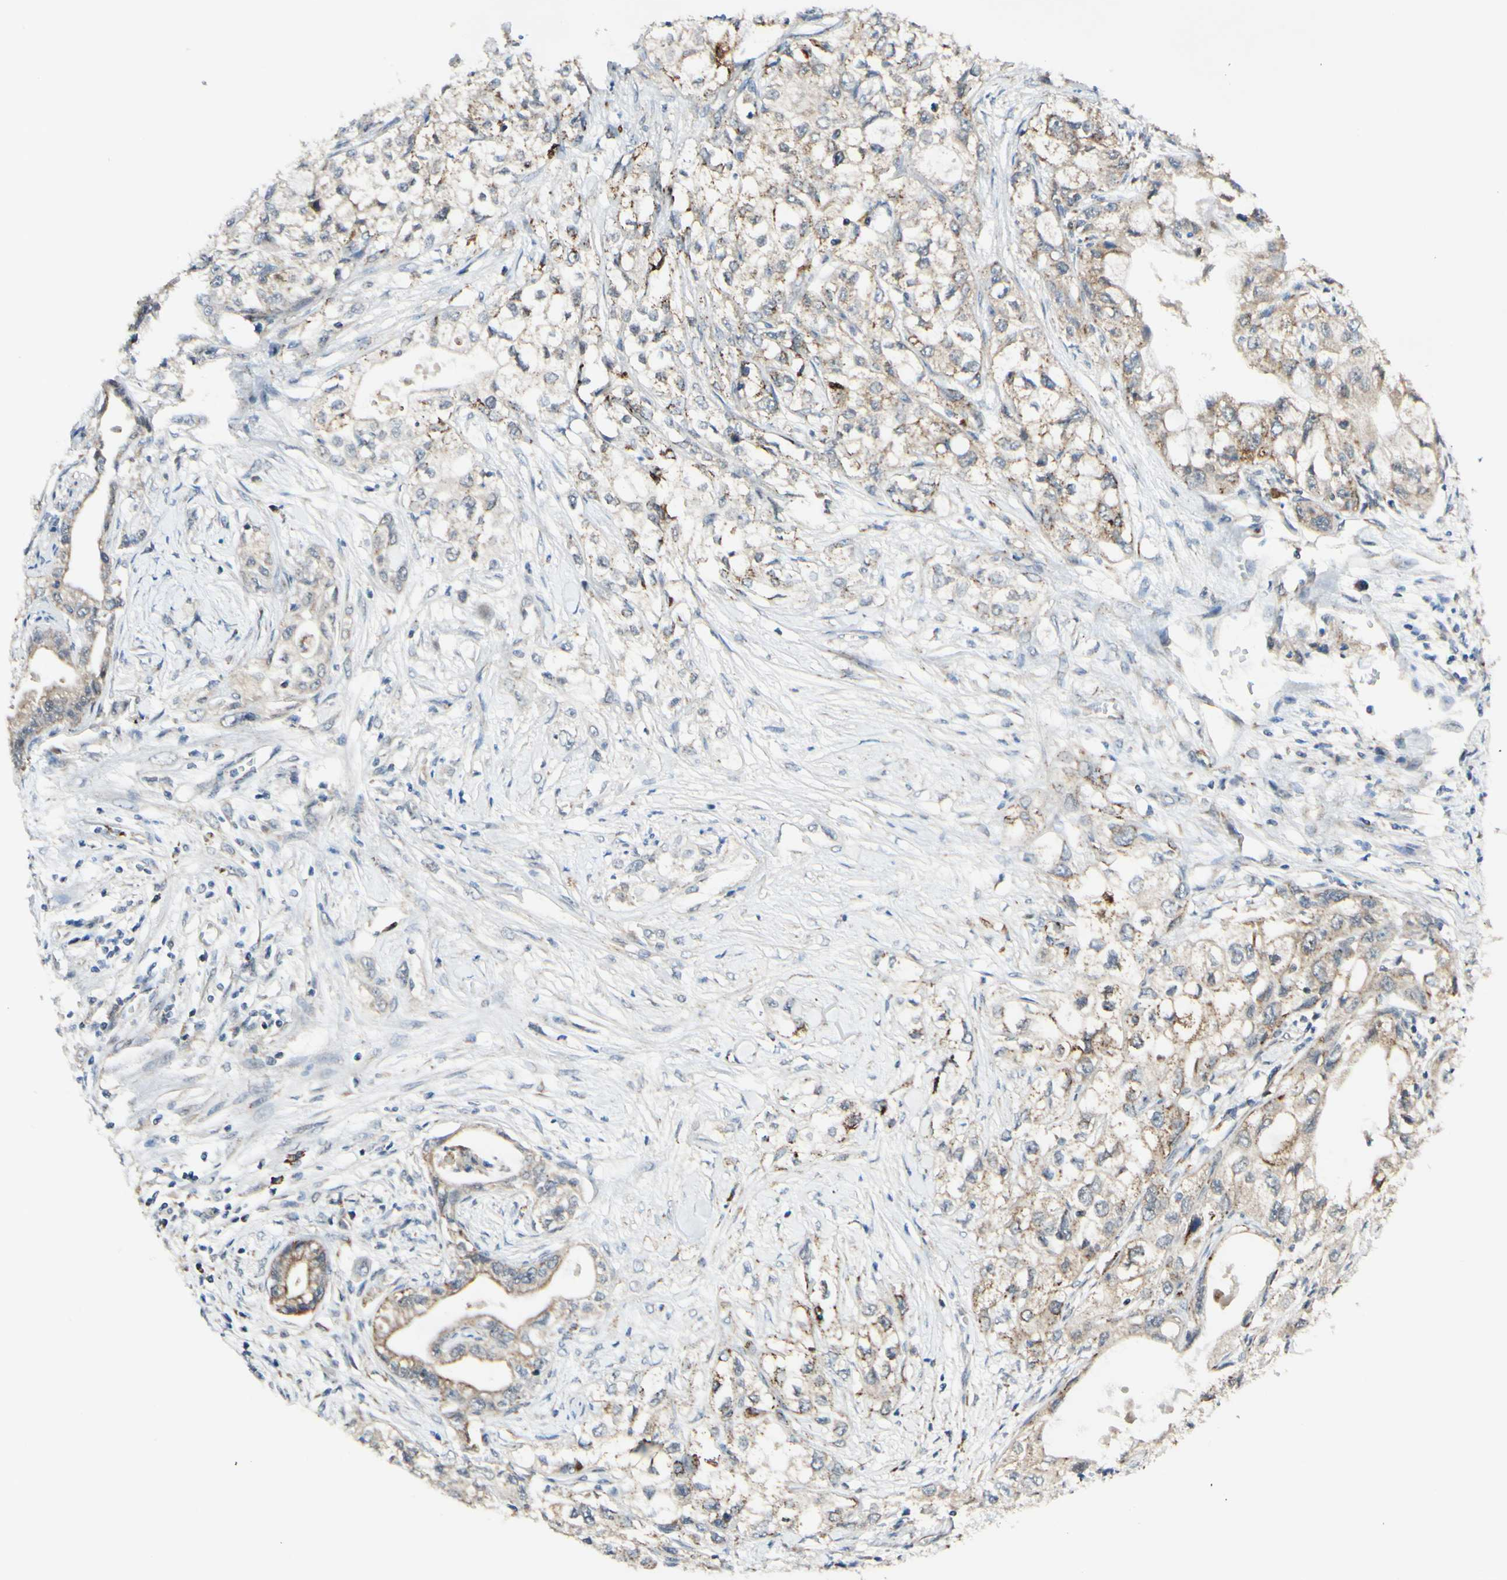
{"staining": {"intensity": "weak", "quantity": "25%-75%", "location": "cytoplasmic/membranous"}, "tissue": "pancreatic cancer", "cell_type": "Tumor cells", "image_type": "cancer", "snomed": [{"axis": "morphology", "description": "Adenocarcinoma, NOS"}, {"axis": "topography", "description": "Pancreas"}], "caption": "Pancreatic cancer stained with DAB (3,3'-diaminobenzidine) immunohistochemistry displays low levels of weak cytoplasmic/membranous staining in about 25%-75% of tumor cells.", "gene": "DHRS3", "patient": {"sex": "female", "age": 70}}